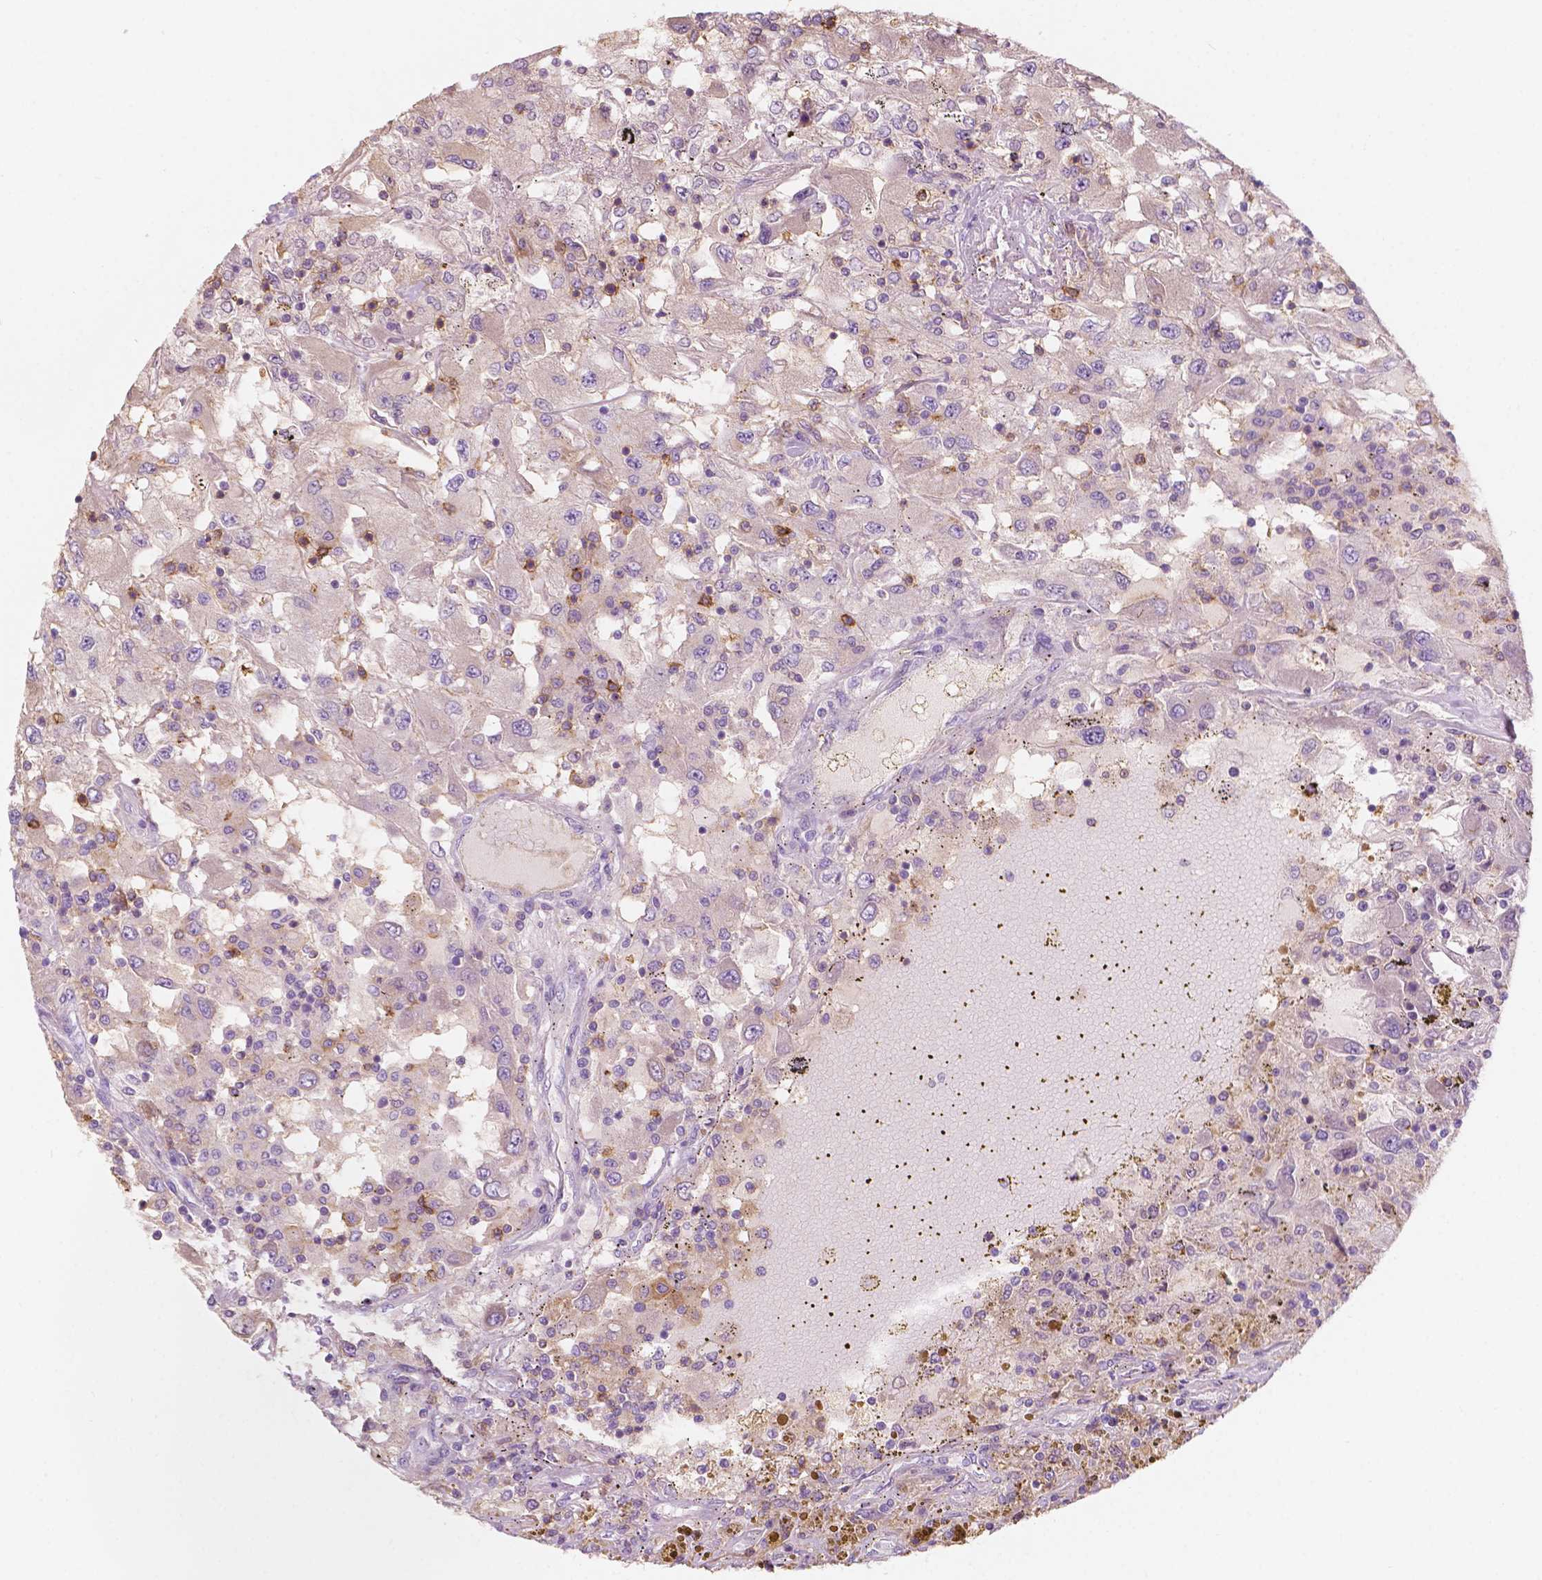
{"staining": {"intensity": "negative", "quantity": "none", "location": "none"}, "tissue": "renal cancer", "cell_type": "Tumor cells", "image_type": "cancer", "snomed": [{"axis": "morphology", "description": "Adenocarcinoma, NOS"}, {"axis": "topography", "description": "Kidney"}], "caption": "This is an immunohistochemistry (IHC) micrograph of renal cancer. There is no expression in tumor cells.", "gene": "SEMA4A", "patient": {"sex": "female", "age": 67}}